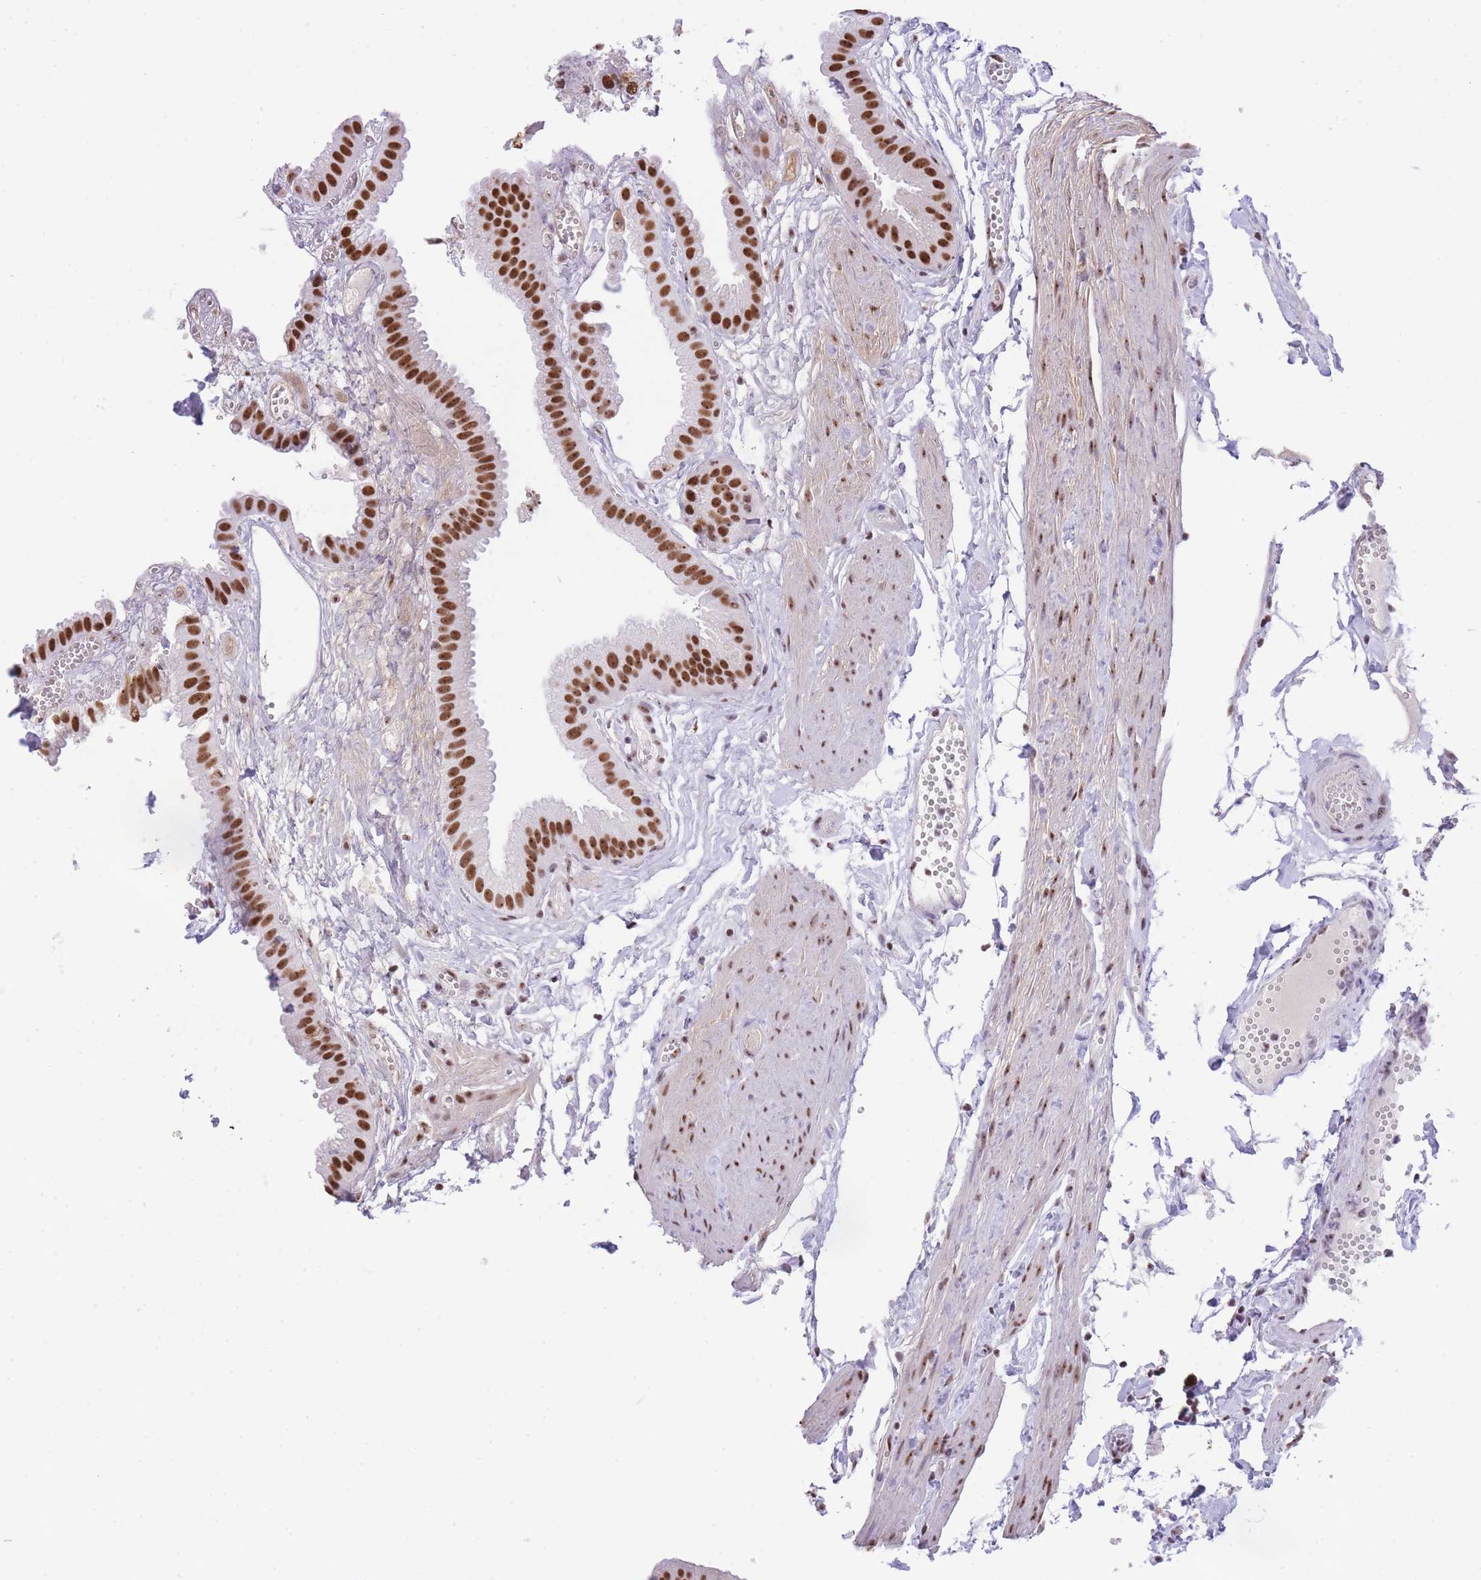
{"staining": {"intensity": "strong", "quantity": ">75%", "location": "nuclear"}, "tissue": "gallbladder", "cell_type": "Glandular cells", "image_type": "normal", "snomed": [{"axis": "morphology", "description": "Normal tissue, NOS"}, {"axis": "topography", "description": "Gallbladder"}], "caption": "Immunohistochemical staining of benign human gallbladder displays strong nuclear protein expression in about >75% of glandular cells. (DAB (3,3'-diaminobenzidine) = brown stain, brightfield microscopy at high magnification).", "gene": "EVC2", "patient": {"sex": "female", "age": 61}}